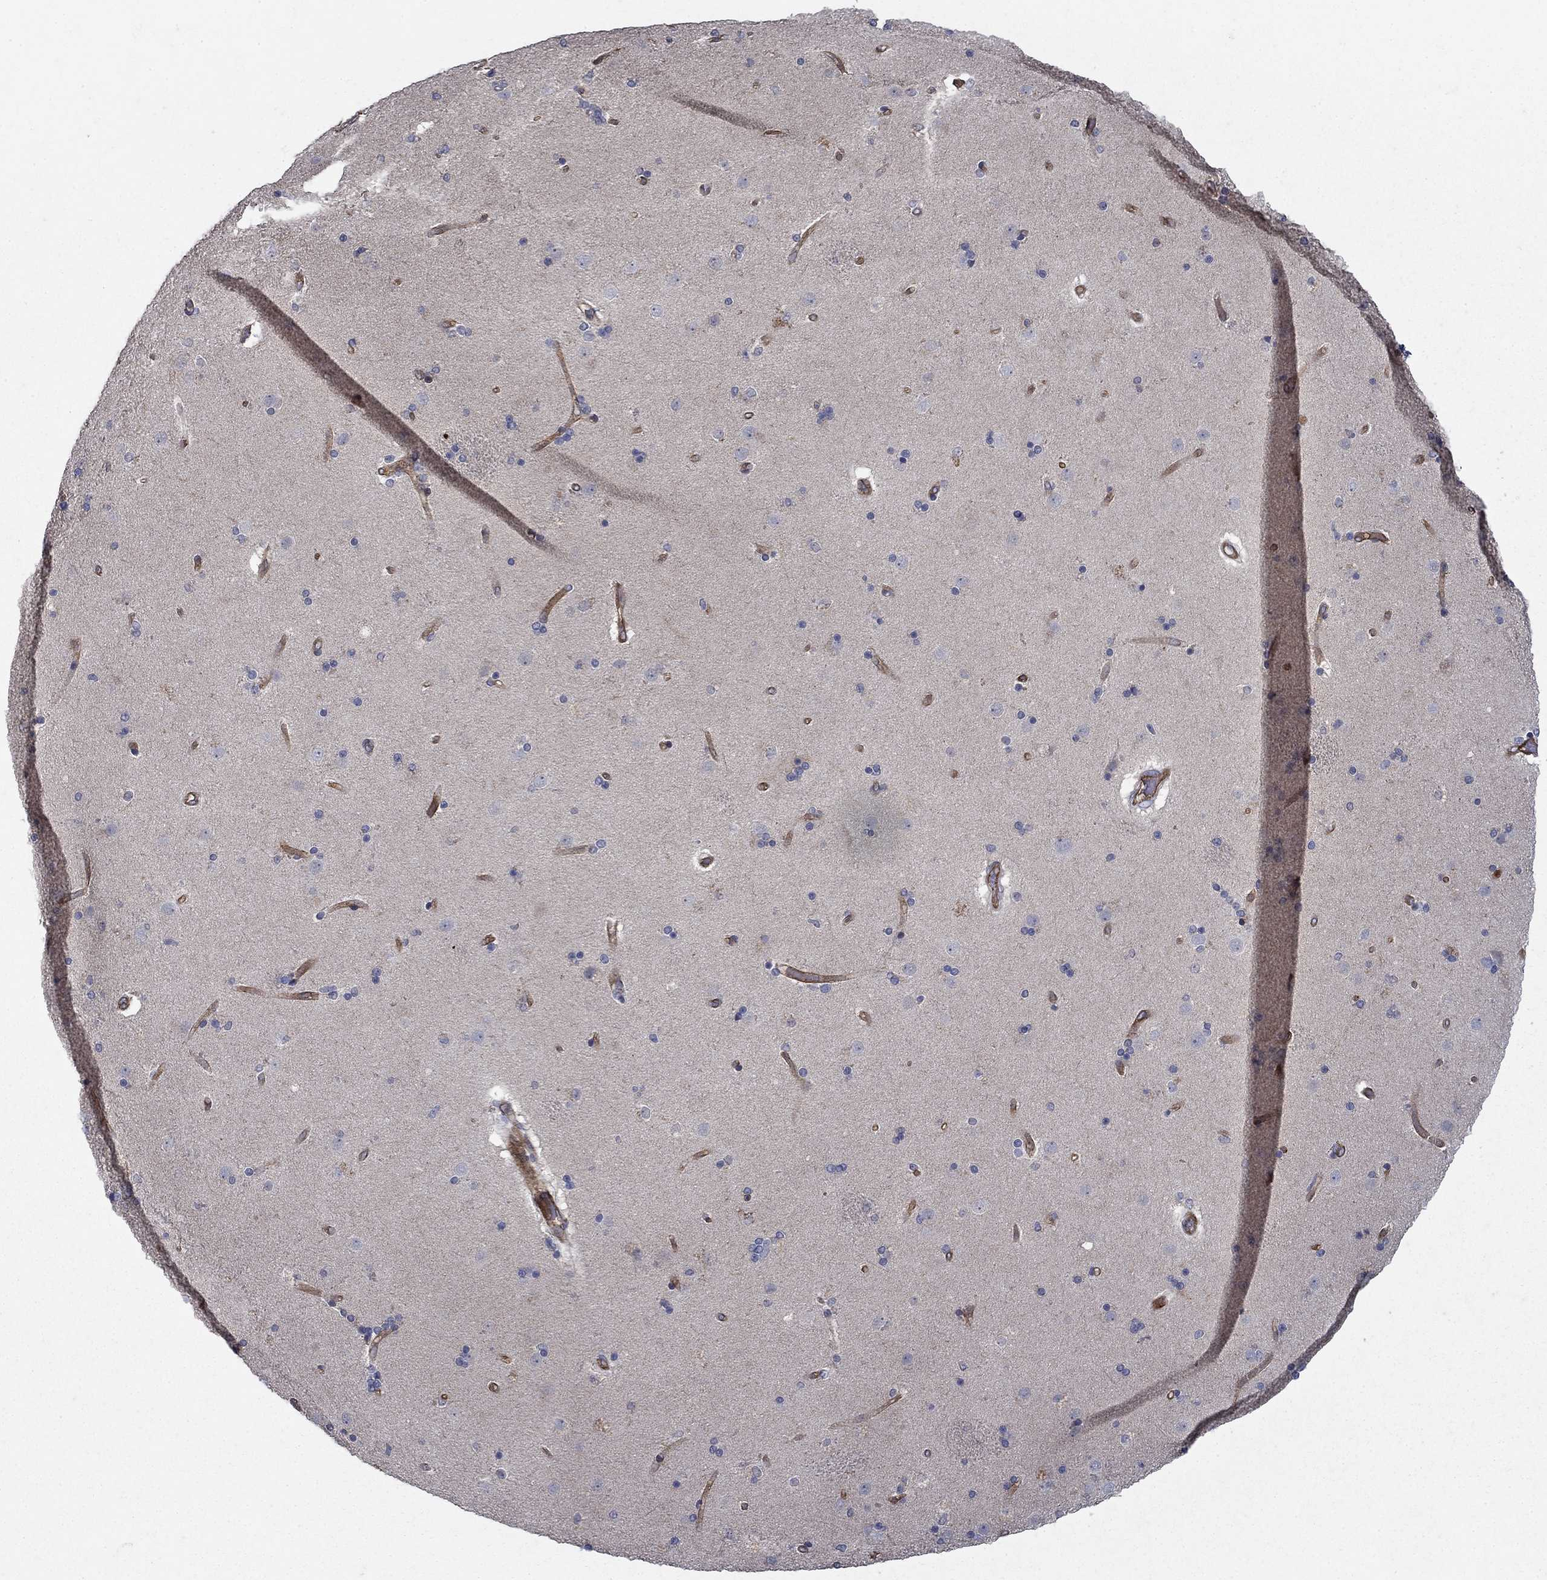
{"staining": {"intensity": "negative", "quantity": "none", "location": "none"}, "tissue": "caudate", "cell_type": "Glial cells", "image_type": "normal", "snomed": [{"axis": "morphology", "description": "Normal tissue, NOS"}, {"axis": "topography", "description": "Lateral ventricle wall"}], "caption": "High magnification brightfield microscopy of benign caudate stained with DAB (brown) and counterstained with hematoxylin (blue): glial cells show no significant staining.", "gene": "SLC7A1", "patient": {"sex": "female", "age": 71}}